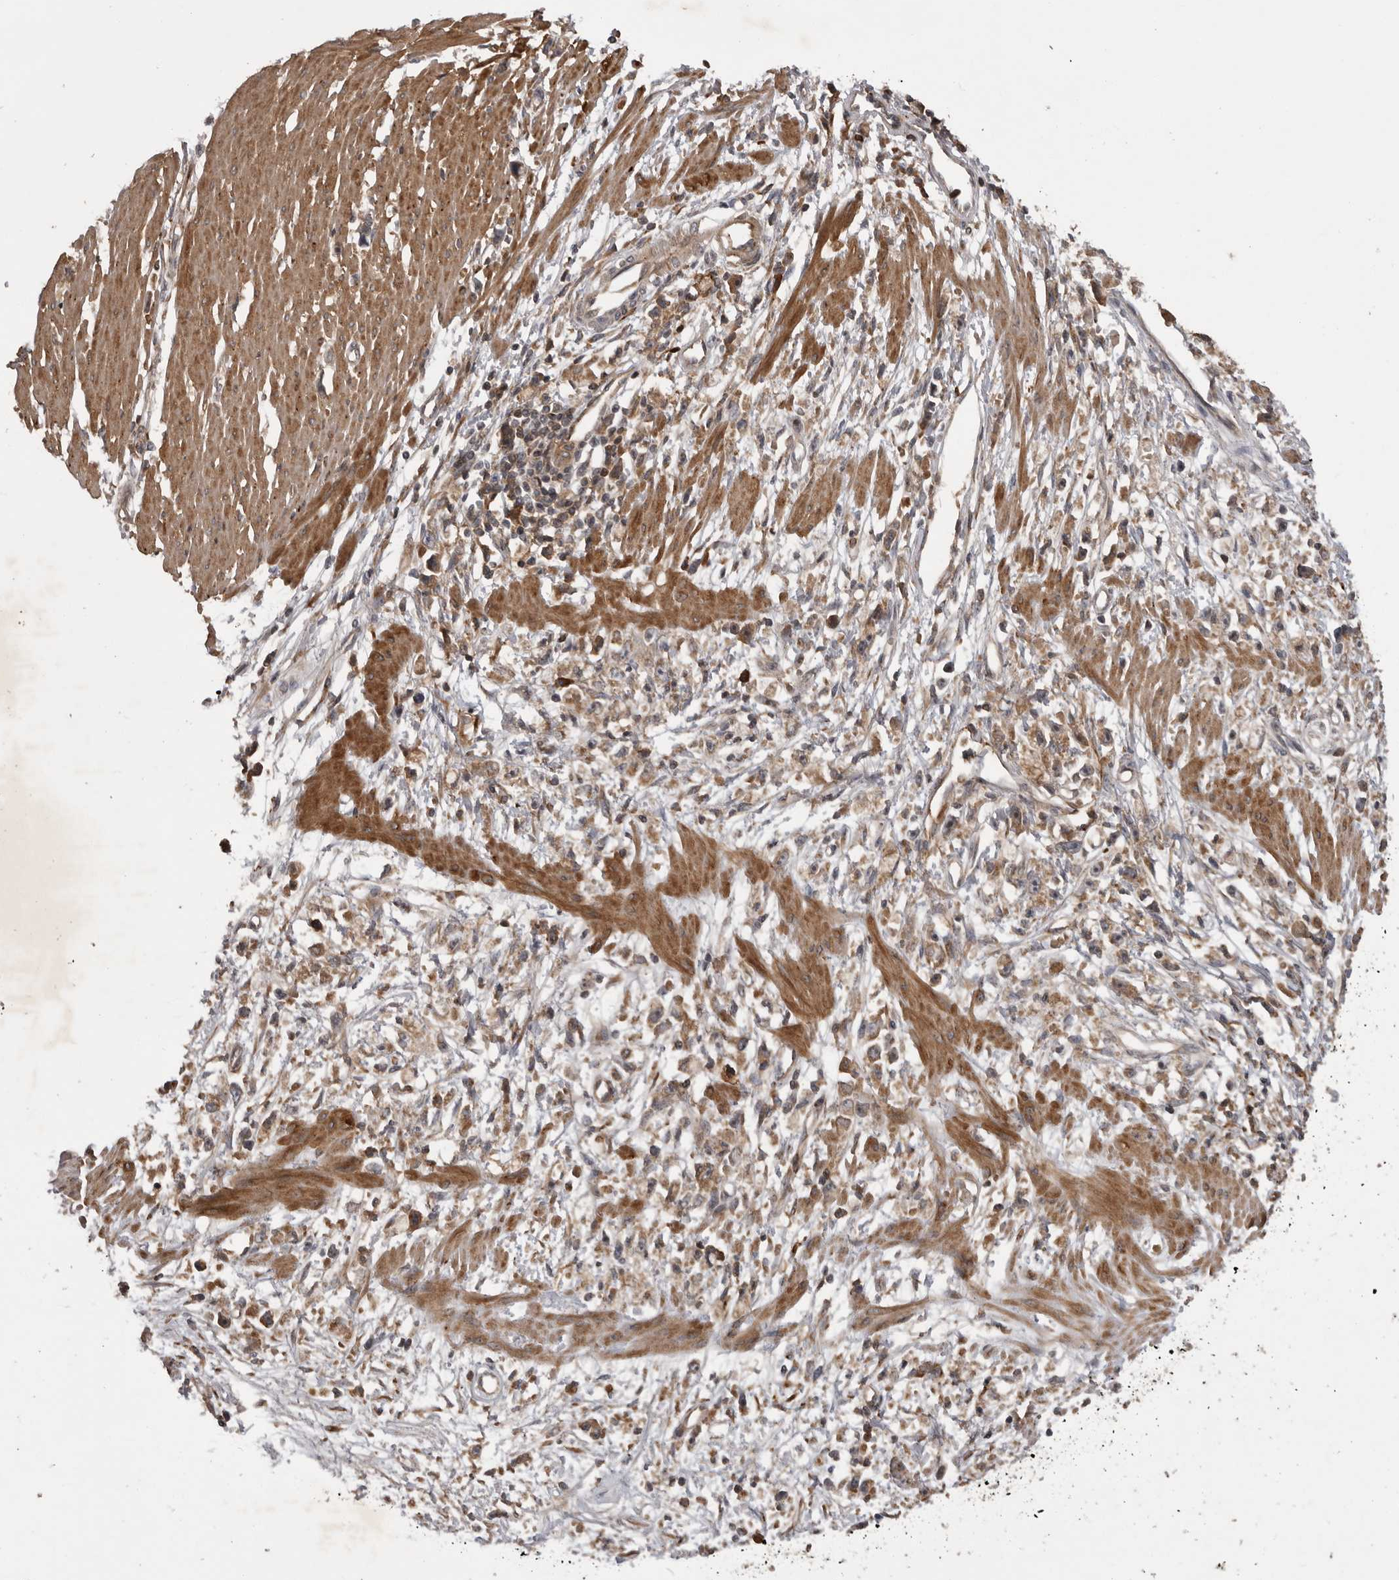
{"staining": {"intensity": "weak", "quantity": "<25%", "location": "cytoplasmic/membranous"}, "tissue": "stomach cancer", "cell_type": "Tumor cells", "image_type": "cancer", "snomed": [{"axis": "morphology", "description": "Adenocarcinoma, NOS"}, {"axis": "topography", "description": "Stomach"}], "caption": "This image is of stomach cancer (adenocarcinoma) stained with IHC to label a protein in brown with the nuclei are counter-stained blue. There is no positivity in tumor cells.", "gene": "RAB3GAP2", "patient": {"sex": "female", "age": 59}}